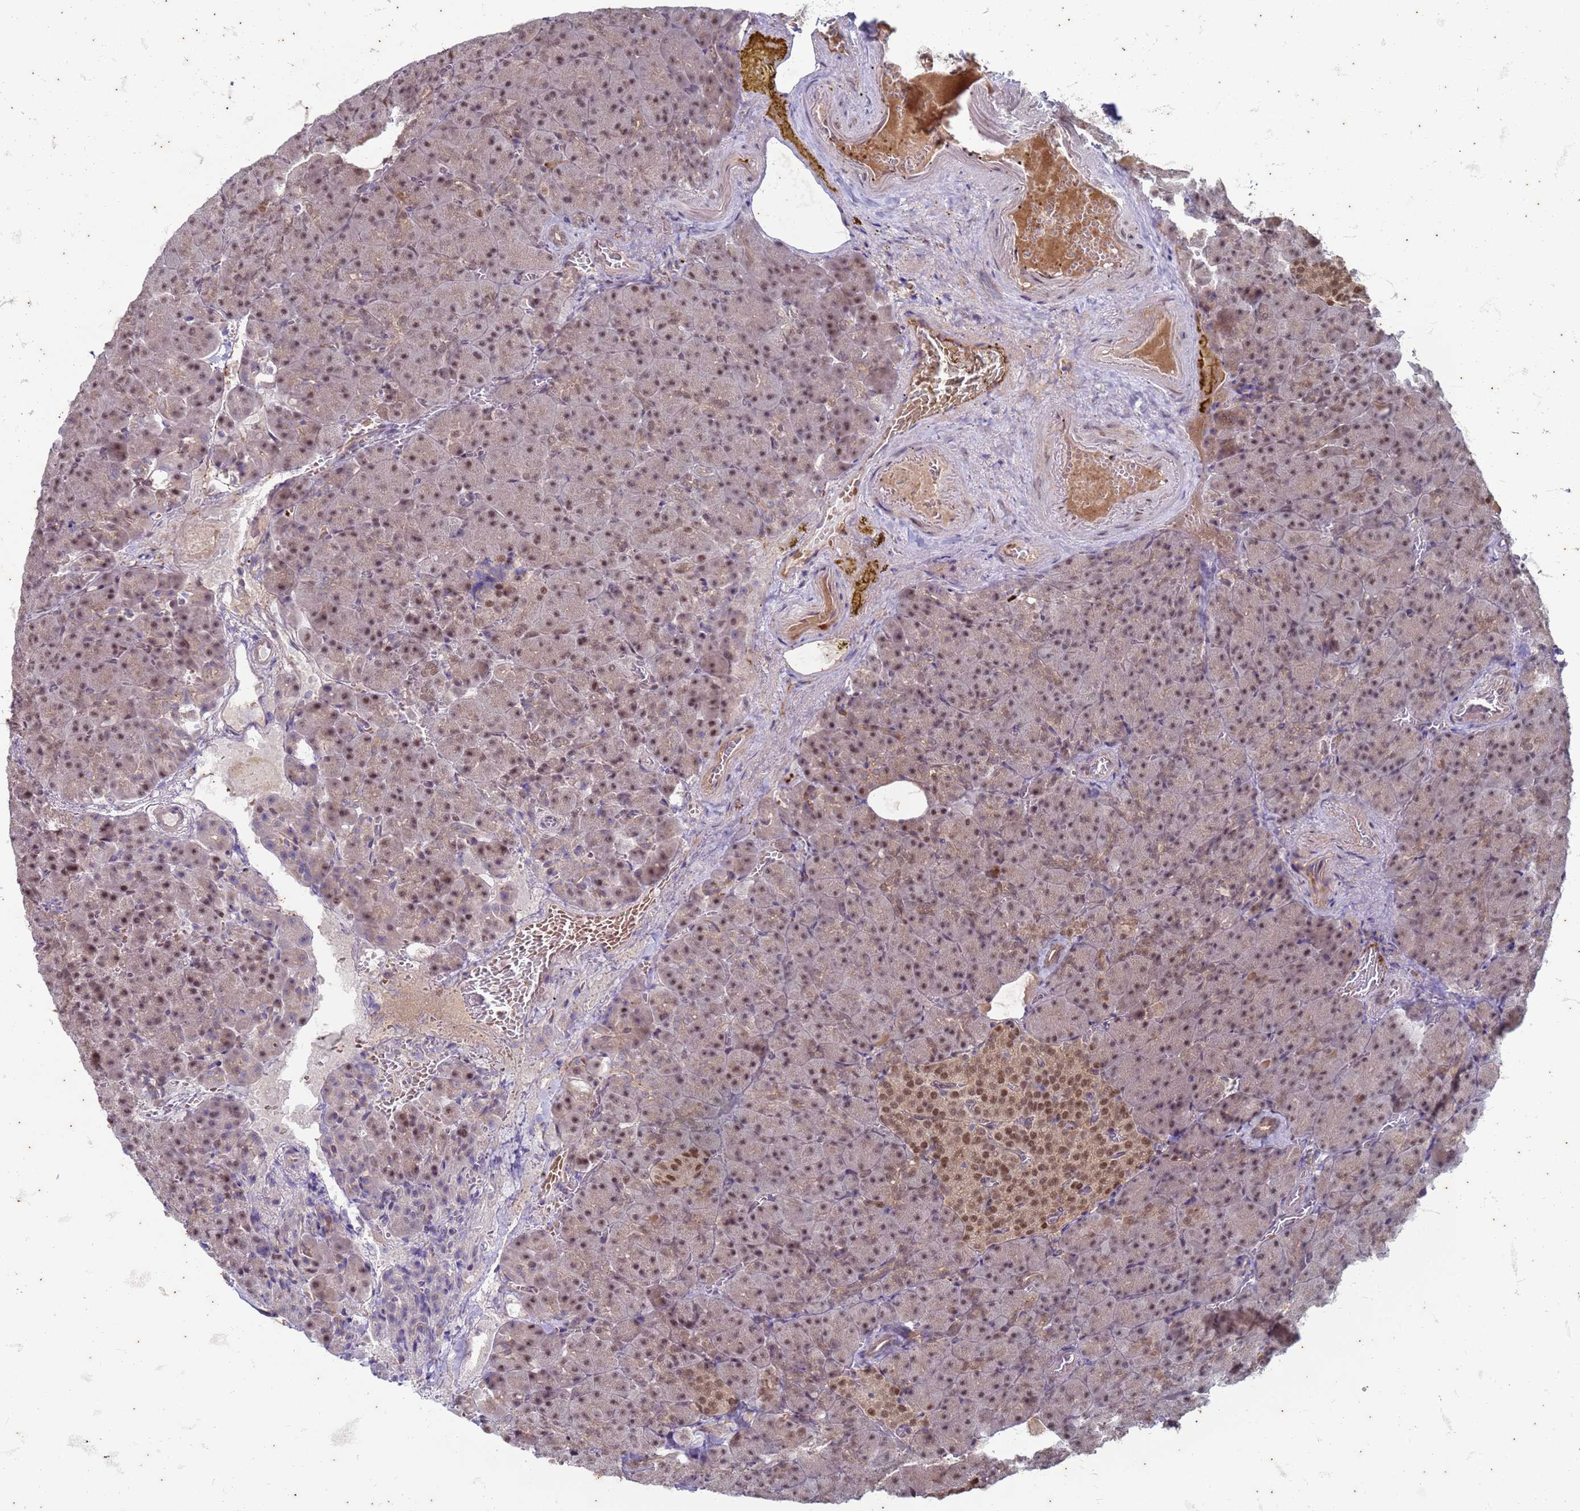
{"staining": {"intensity": "moderate", "quantity": ">75%", "location": "nuclear"}, "tissue": "pancreas", "cell_type": "Exocrine glandular cells", "image_type": "normal", "snomed": [{"axis": "morphology", "description": "Normal tissue, NOS"}, {"axis": "topography", "description": "Pancreas"}], "caption": "The photomicrograph exhibits staining of normal pancreas, revealing moderate nuclear protein expression (brown color) within exocrine glandular cells.", "gene": "TRMT6", "patient": {"sex": "female", "age": 74}}